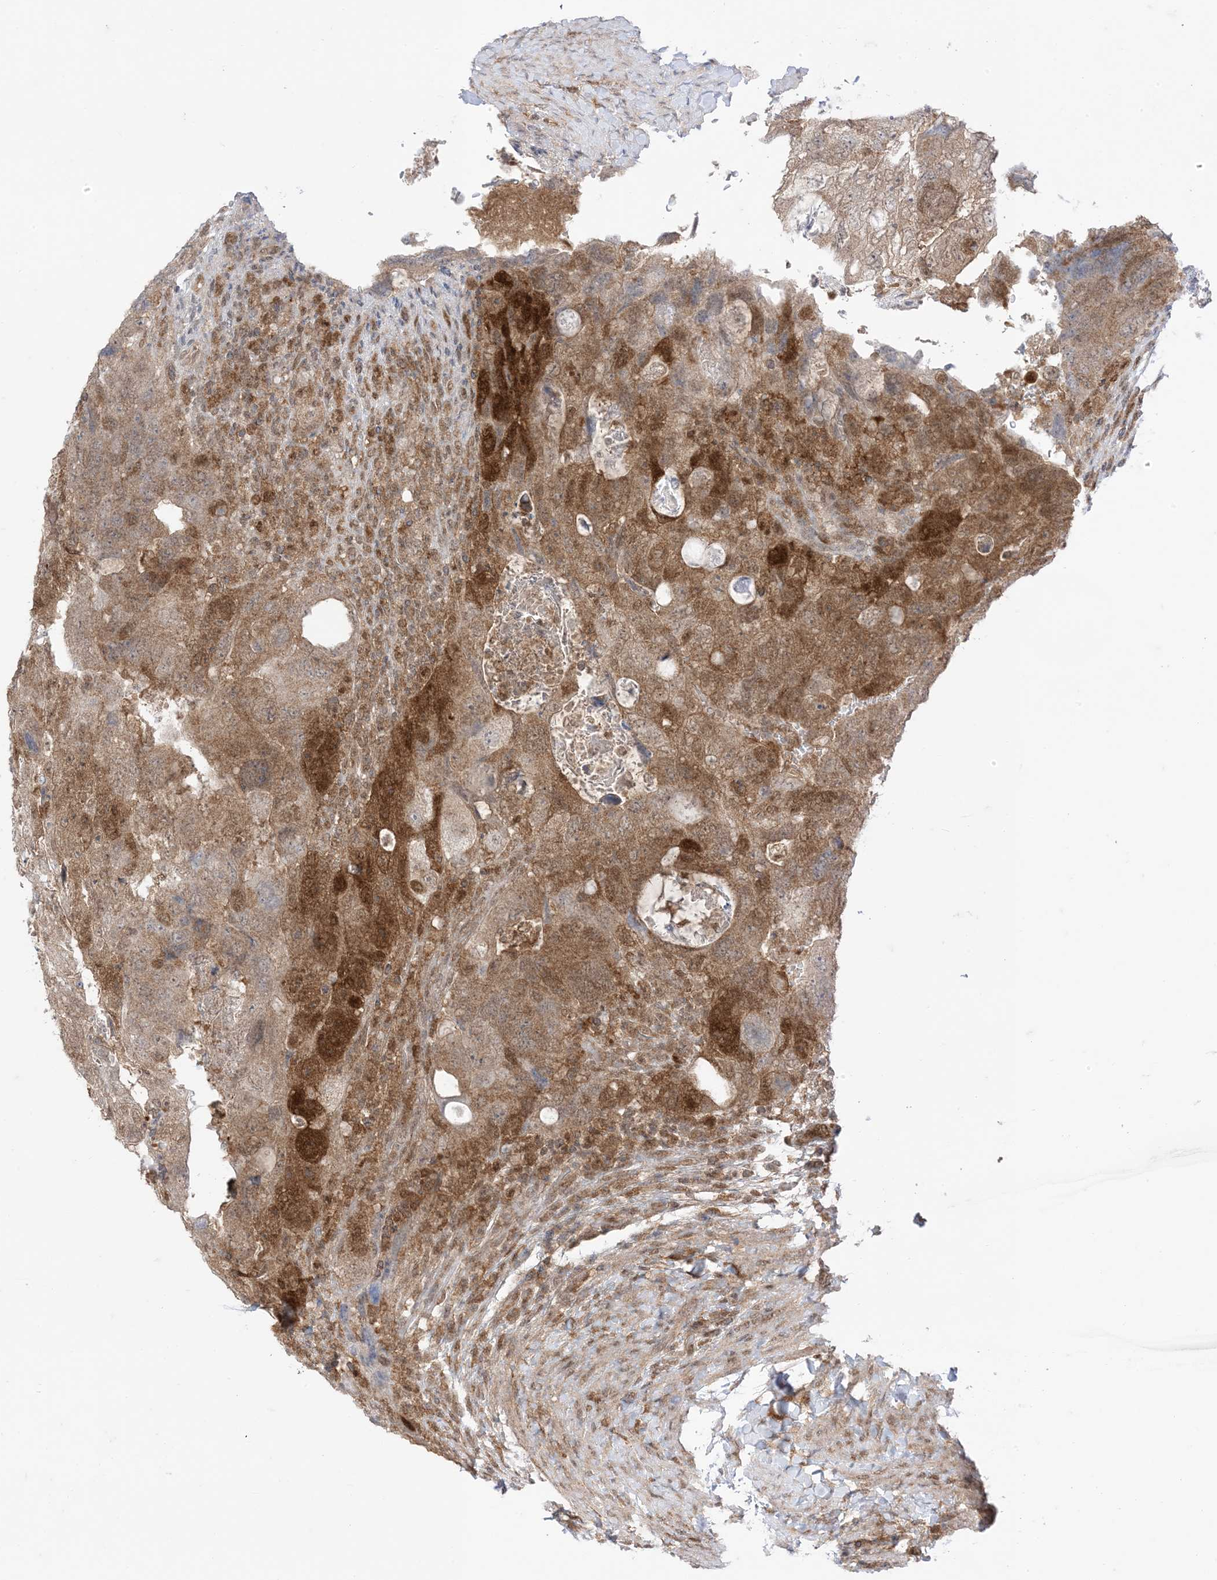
{"staining": {"intensity": "moderate", "quantity": ">75%", "location": "cytoplasmic/membranous"}, "tissue": "colorectal cancer", "cell_type": "Tumor cells", "image_type": "cancer", "snomed": [{"axis": "morphology", "description": "Adenocarcinoma, NOS"}, {"axis": "topography", "description": "Rectum"}], "caption": "Immunohistochemical staining of adenocarcinoma (colorectal) shows moderate cytoplasmic/membranous protein staining in approximately >75% of tumor cells. (Stains: DAB in brown, nuclei in blue, Microscopy: brightfield microscopy at high magnification).", "gene": "PTPA", "patient": {"sex": "male", "age": 59}}